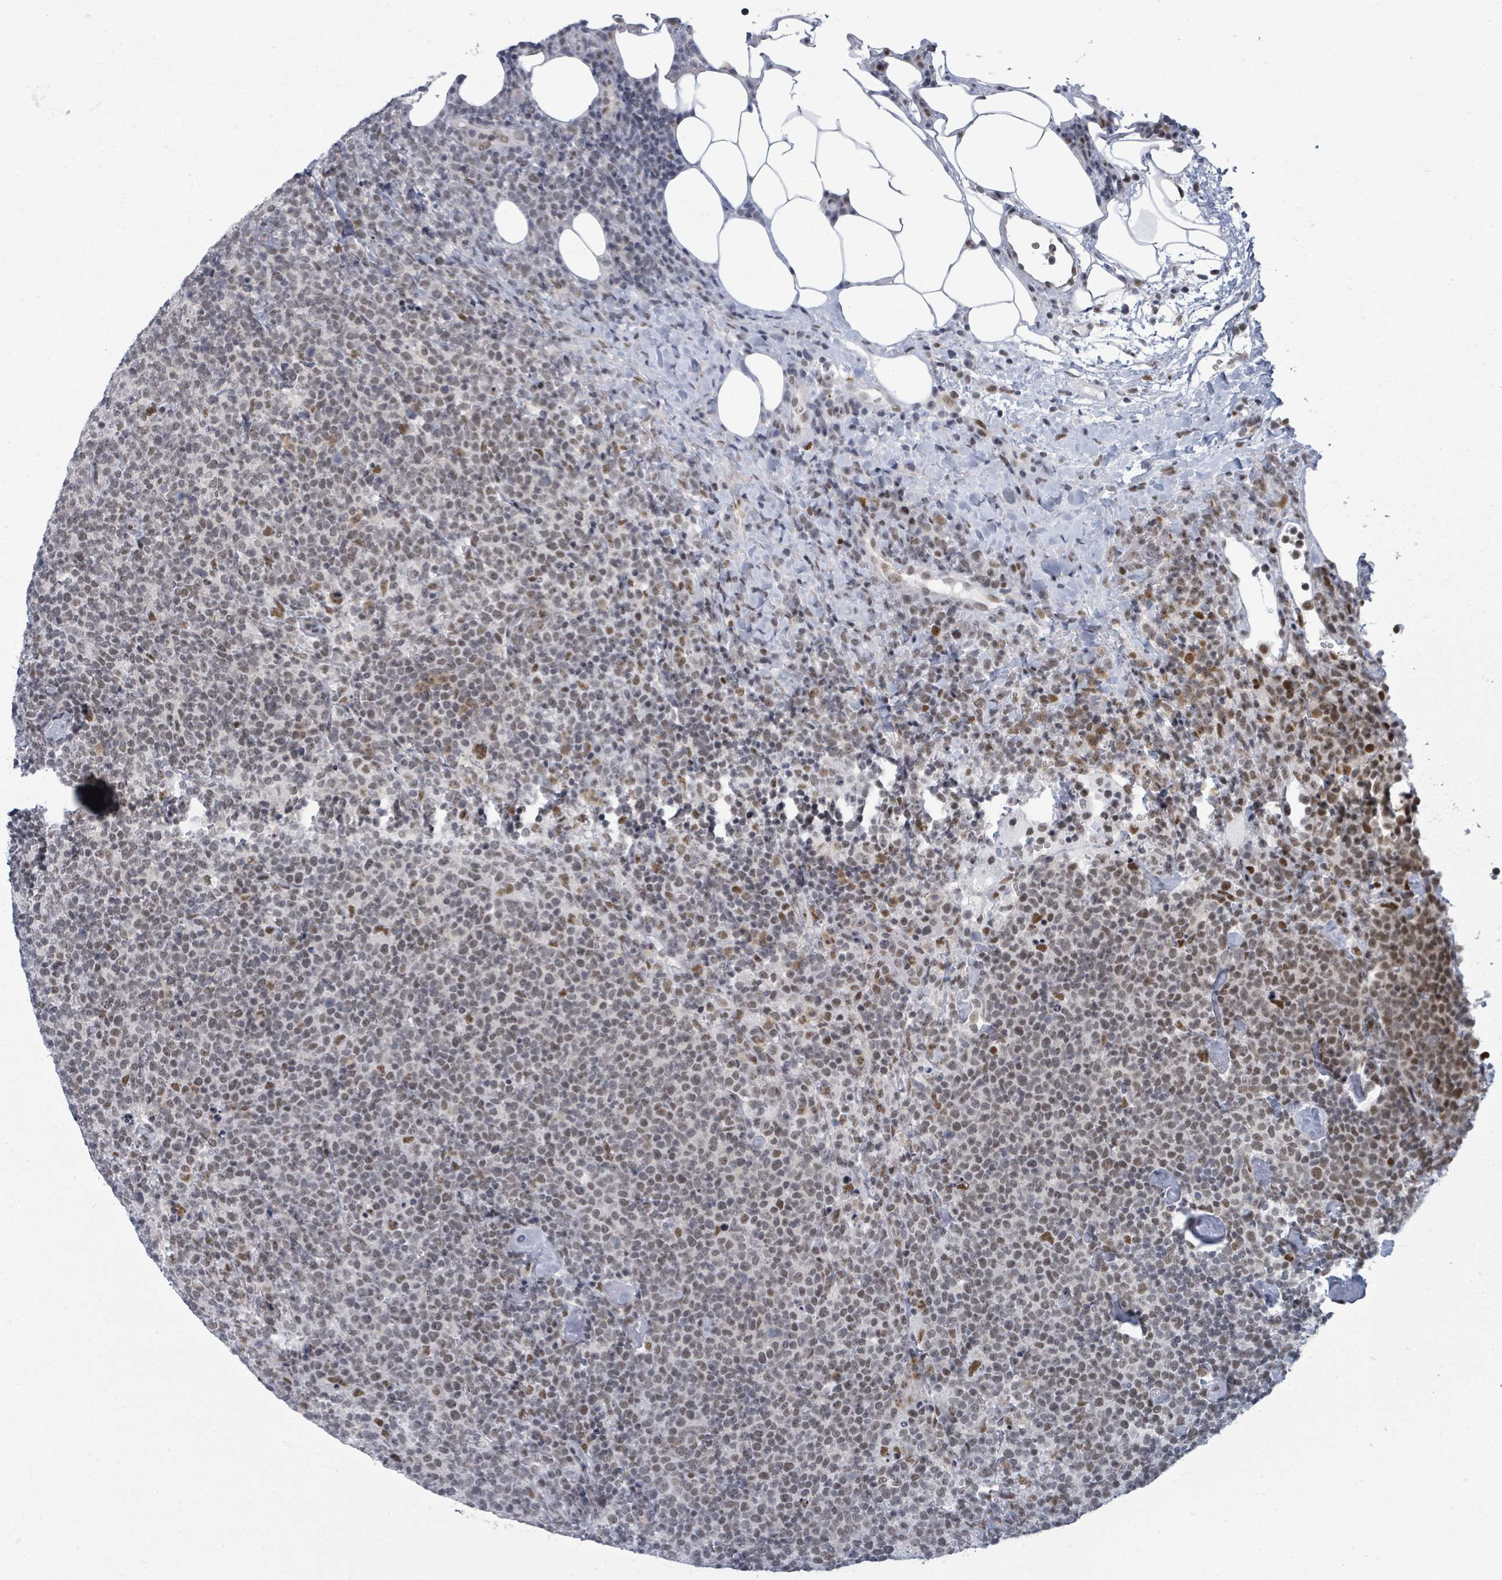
{"staining": {"intensity": "weak", "quantity": "25%-75%", "location": "nuclear"}, "tissue": "lymphoma", "cell_type": "Tumor cells", "image_type": "cancer", "snomed": [{"axis": "morphology", "description": "Malignant lymphoma, non-Hodgkin's type, High grade"}, {"axis": "topography", "description": "Lymph node"}], "caption": "This photomicrograph demonstrates IHC staining of human malignant lymphoma, non-Hodgkin's type (high-grade), with low weak nuclear expression in approximately 25%-75% of tumor cells.", "gene": "ERCC5", "patient": {"sex": "male", "age": 61}}